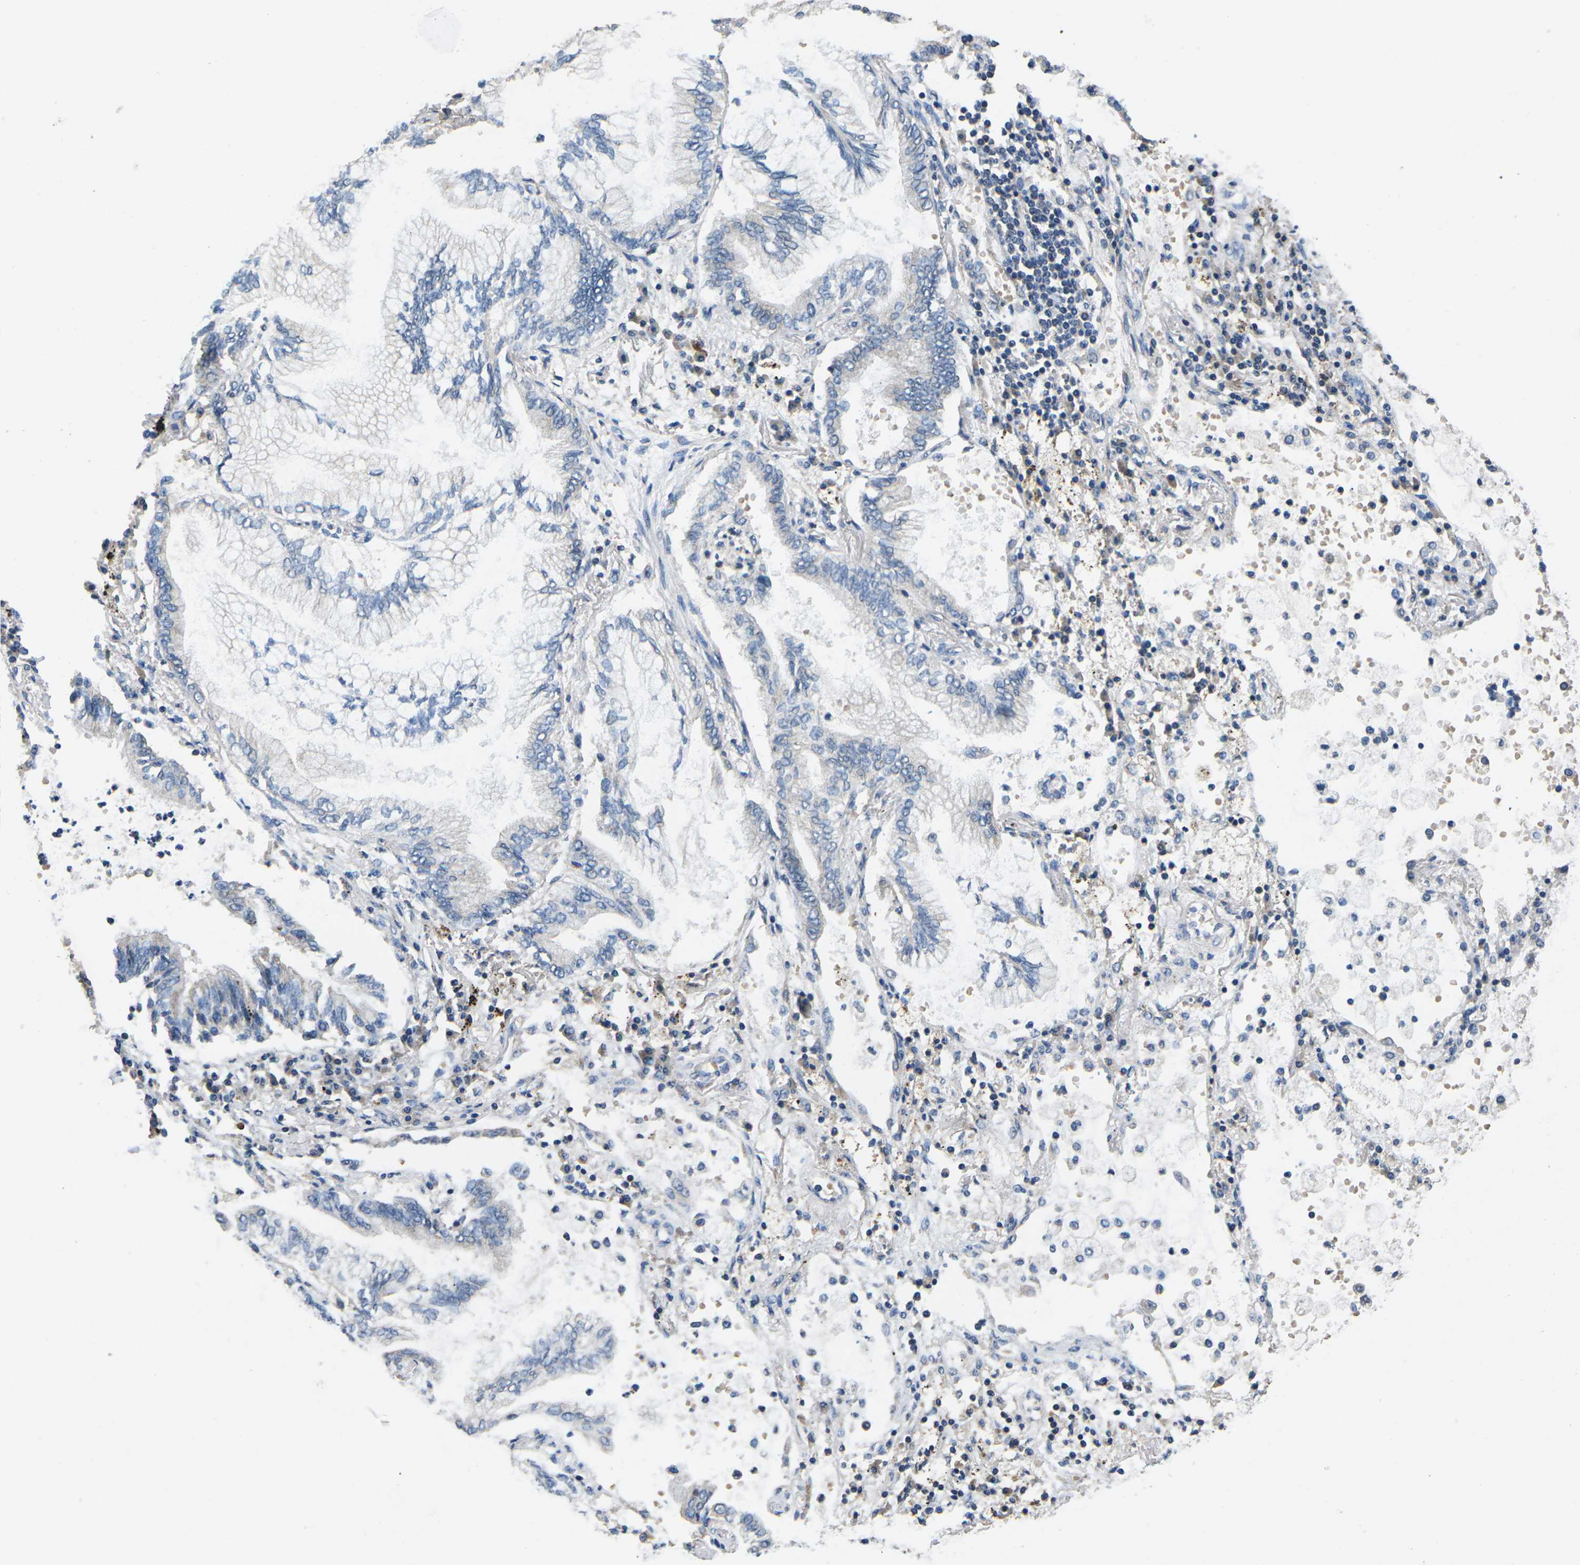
{"staining": {"intensity": "weak", "quantity": "<25%", "location": "cytoplasmic/membranous"}, "tissue": "lung cancer", "cell_type": "Tumor cells", "image_type": "cancer", "snomed": [{"axis": "morphology", "description": "Normal tissue, NOS"}, {"axis": "morphology", "description": "Adenocarcinoma, NOS"}, {"axis": "topography", "description": "Bronchus"}, {"axis": "topography", "description": "Lung"}], "caption": "High magnification brightfield microscopy of adenocarcinoma (lung) stained with DAB (brown) and counterstained with hematoxylin (blue): tumor cells show no significant positivity. The staining was performed using DAB (3,3'-diaminobenzidine) to visualize the protein expression in brown, while the nuclei were stained in blue with hematoxylin (Magnification: 20x).", "gene": "PDCD6IP", "patient": {"sex": "female", "age": 70}}